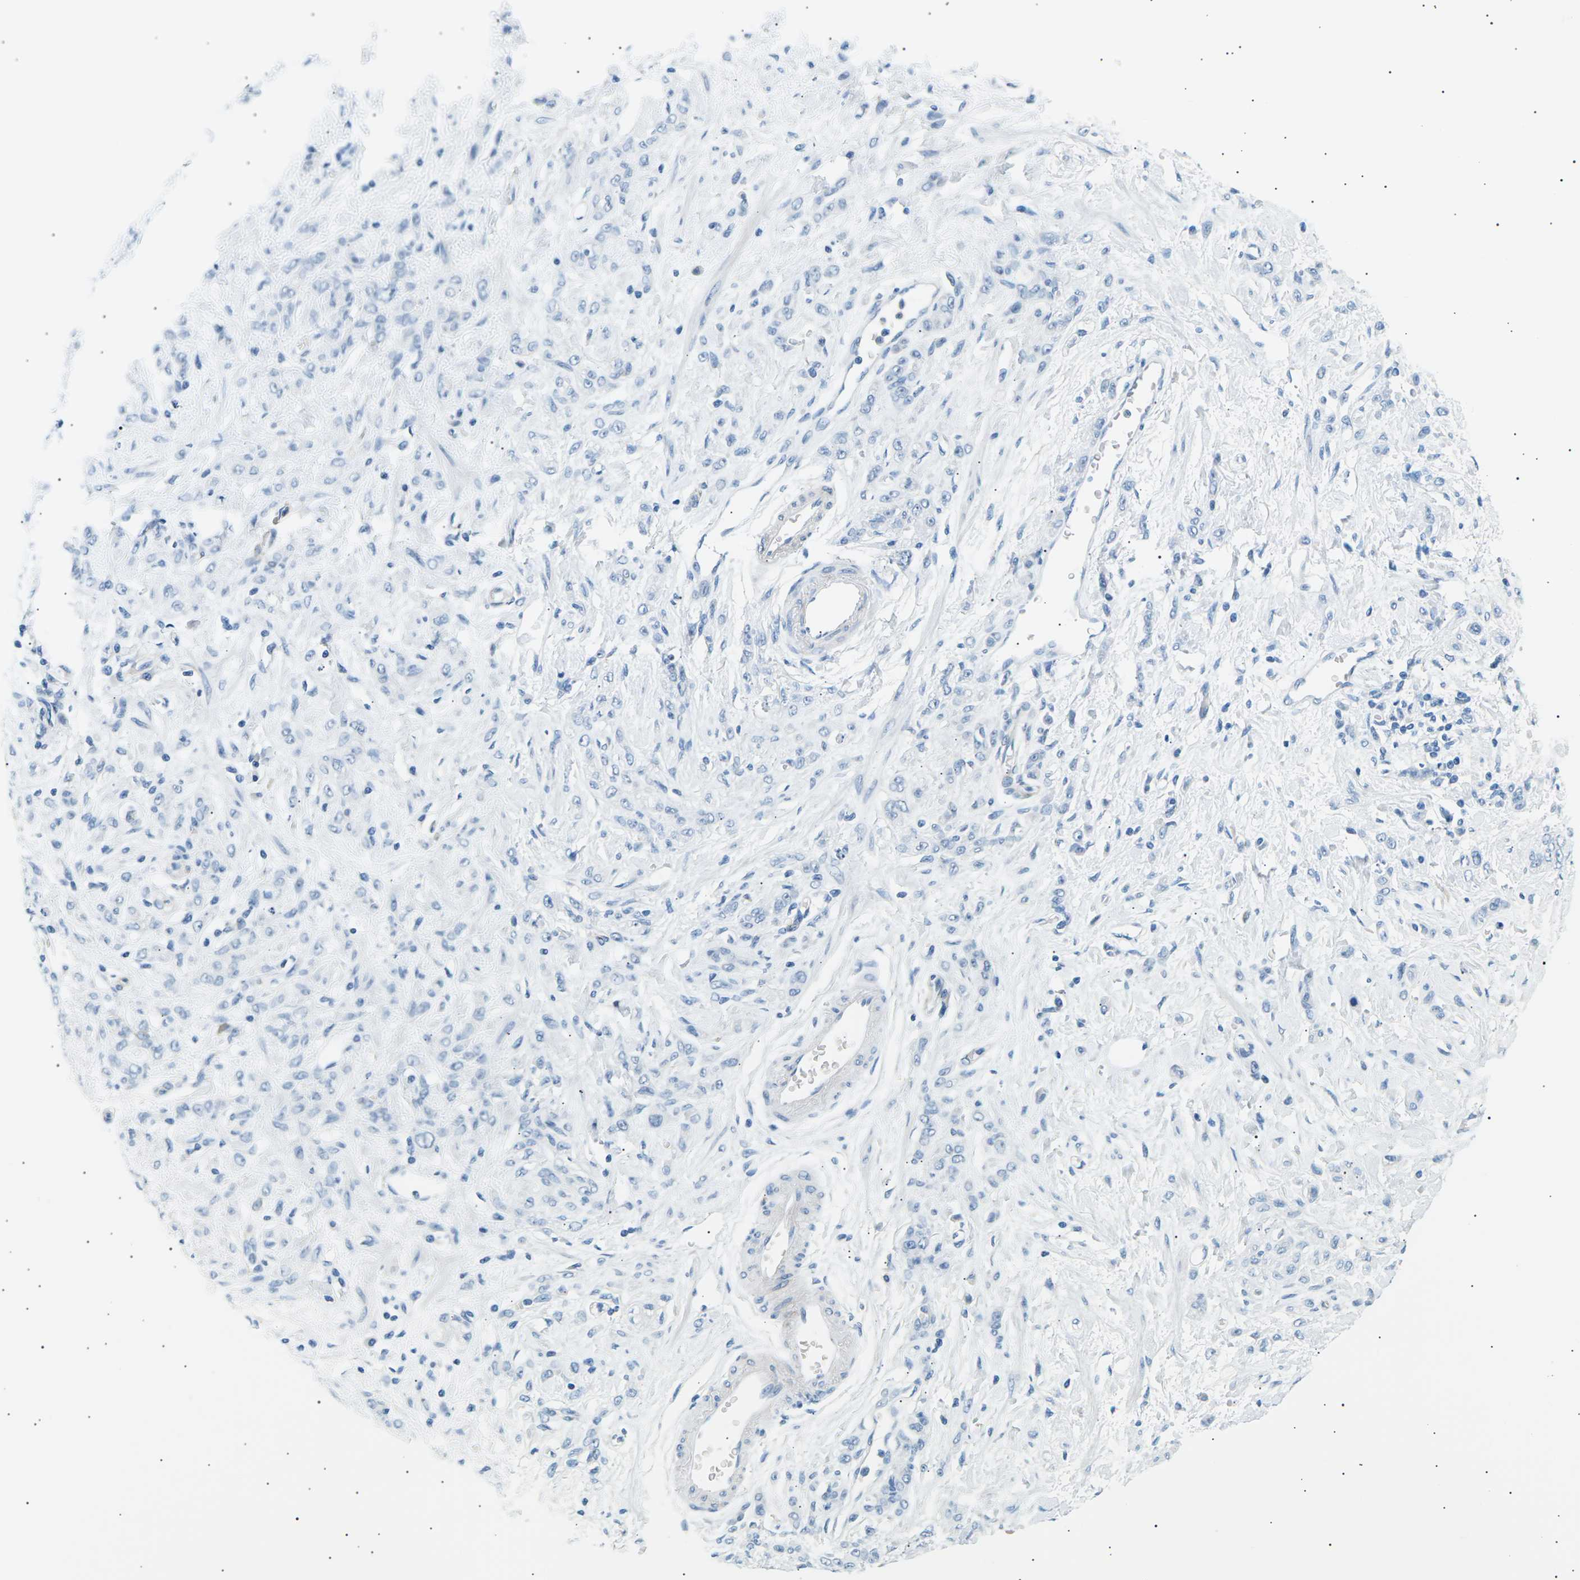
{"staining": {"intensity": "negative", "quantity": "none", "location": "none"}, "tissue": "stomach cancer", "cell_type": "Tumor cells", "image_type": "cancer", "snomed": [{"axis": "morphology", "description": "Normal tissue, NOS"}, {"axis": "morphology", "description": "Adenocarcinoma, NOS"}, {"axis": "topography", "description": "Stomach"}], "caption": "IHC histopathology image of adenocarcinoma (stomach) stained for a protein (brown), which displays no staining in tumor cells. The staining was performed using DAB to visualize the protein expression in brown, while the nuclei were stained in blue with hematoxylin (Magnification: 20x).", "gene": "SEPTIN5", "patient": {"sex": "male", "age": 82}}